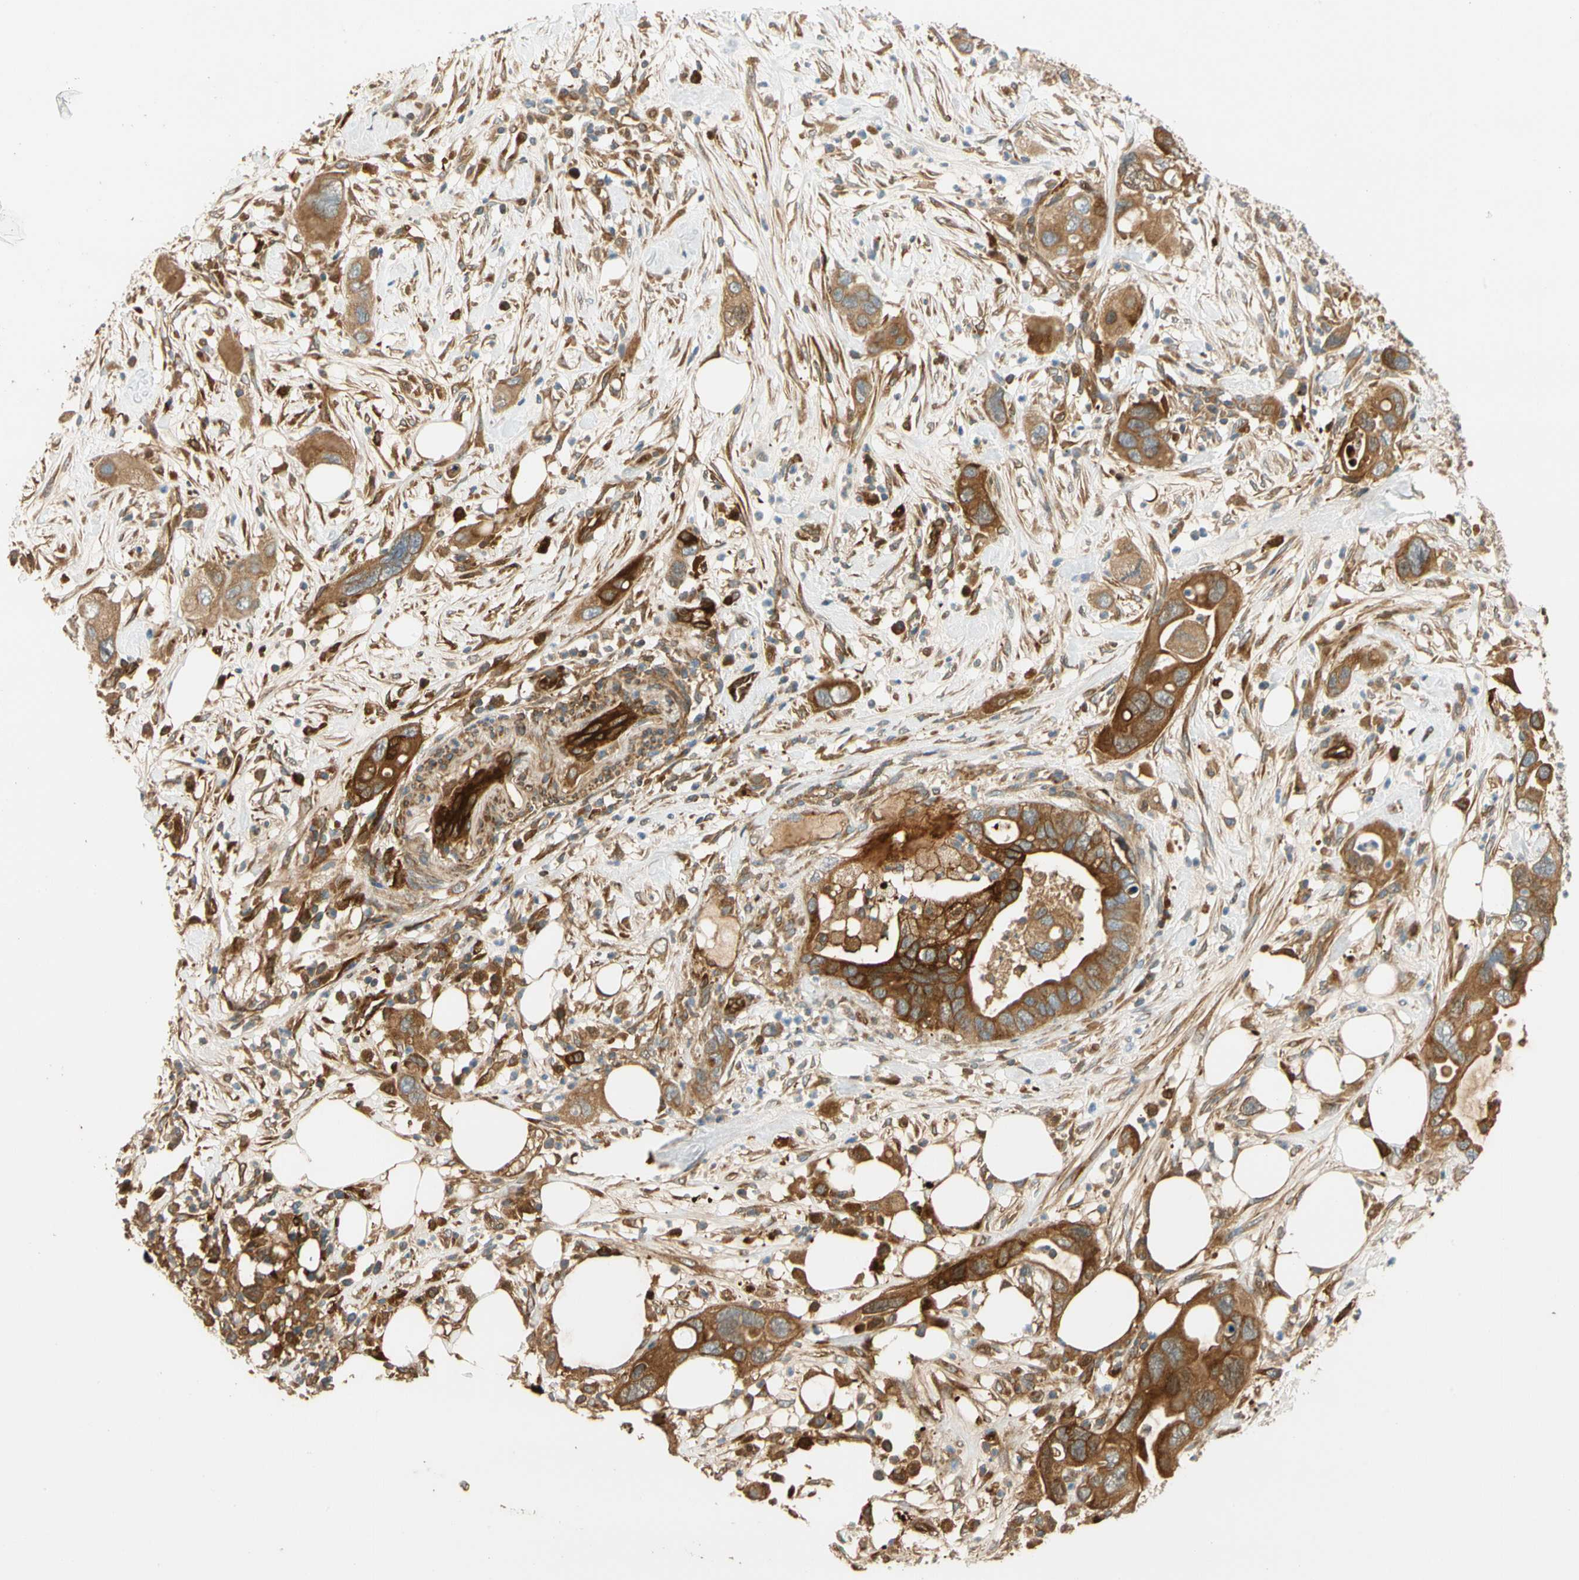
{"staining": {"intensity": "strong", "quantity": ">75%", "location": "cytoplasmic/membranous"}, "tissue": "pancreatic cancer", "cell_type": "Tumor cells", "image_type": "cancer", "snomed": [{"axis": "morphology", "description": "Adenocarcinoma, NOS"}, {"axis": "topography", "description": "Pancreas"}], "caption": "IHC of pancreatic cancer demonstrates high levels of strong cytoplasmic/membranous positivity in about >75% of tumor cells.", "gene": "PARP14", "patient": {"sex": "female", "age": 71}}